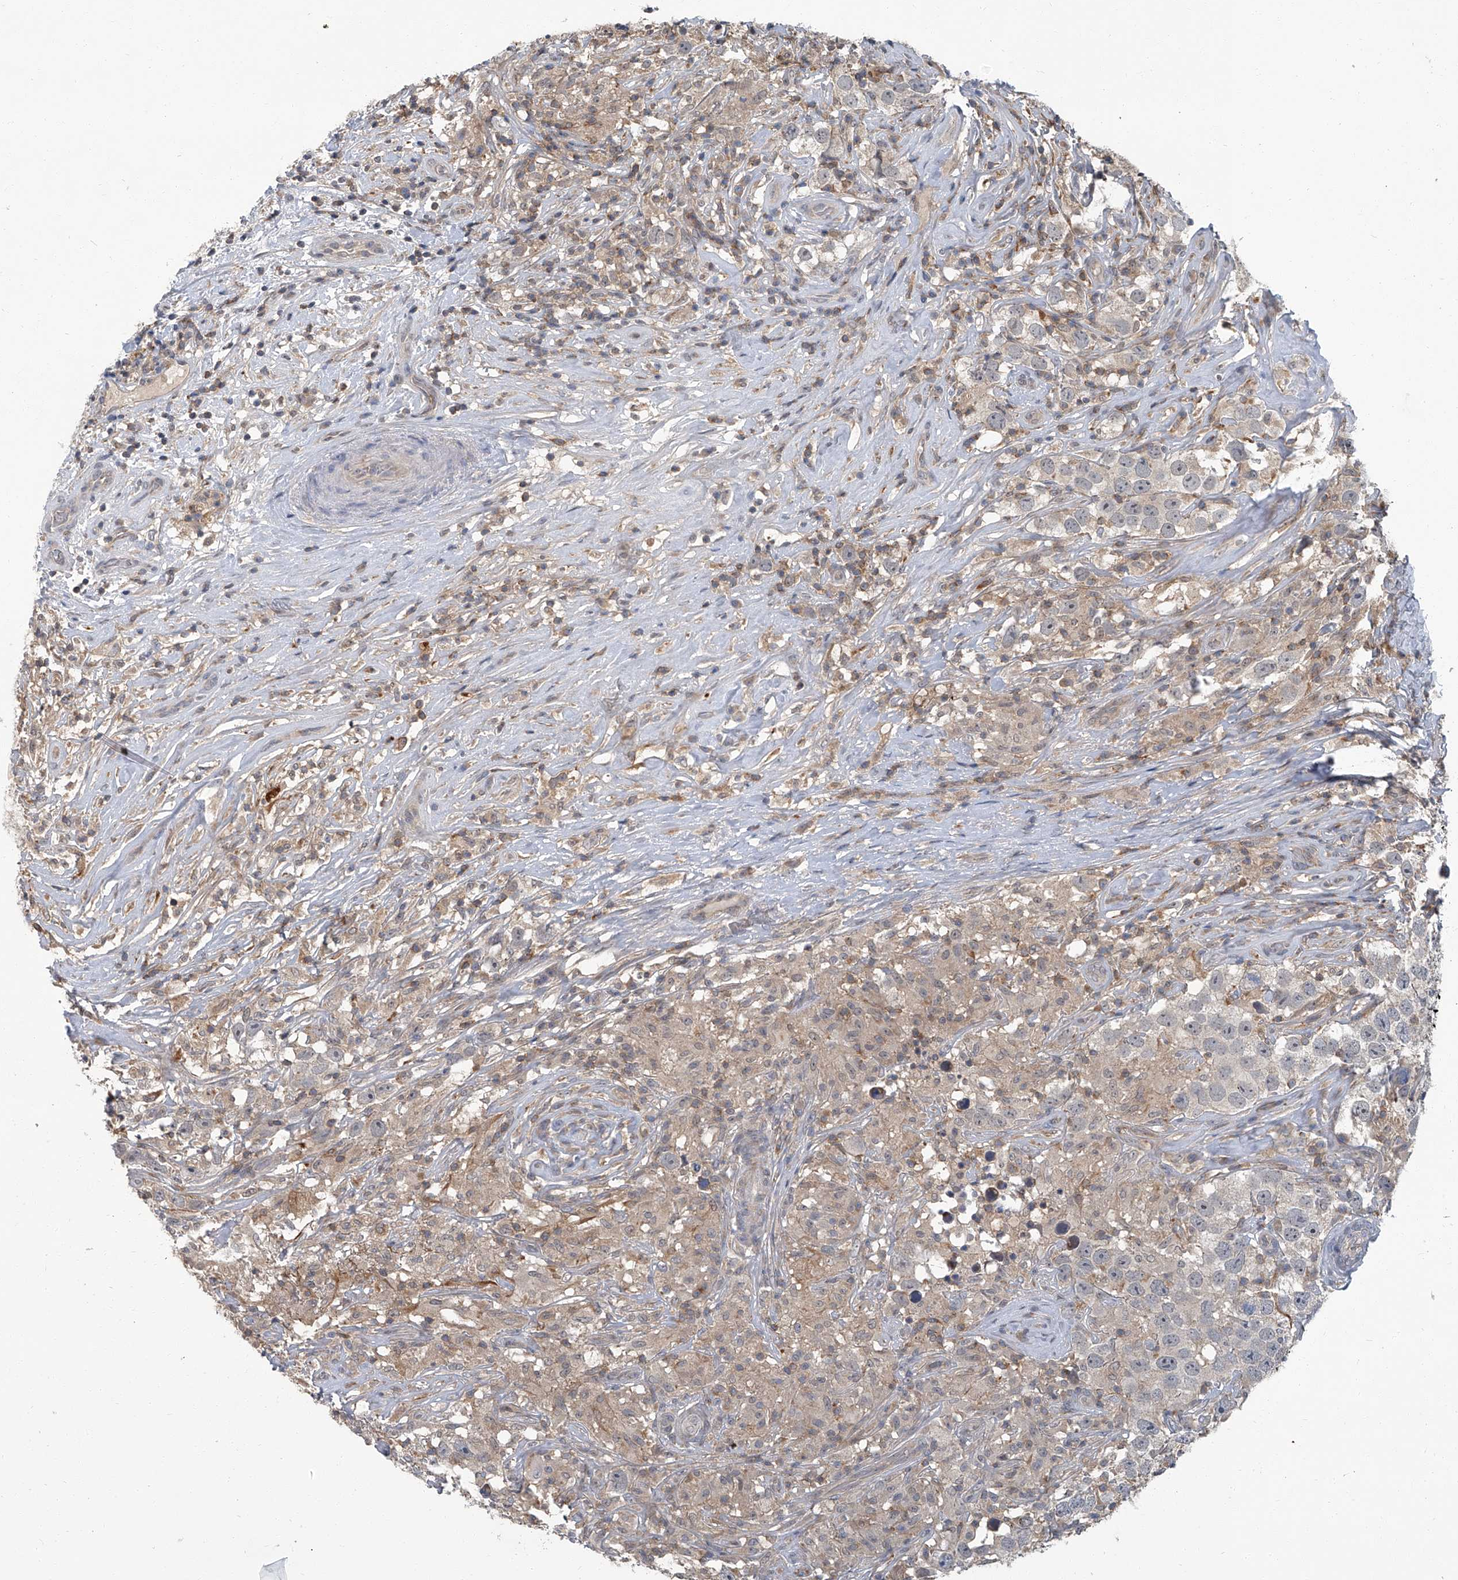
{"staining": {"intensity": "negative", "quantity": "none", "location": "none"}, "tissue": "testis cancer", "cell_type": "Tumor cells", "image_type": "cancer", "snomed": [{"axis": "morphology", "description": "Seminoma, NOS"}, {"axis": "topography", "description": "Testis"}], "caption": "This is a photomicrograph of IHC staining of testis cancer (seminoma), which shows no staining in tumor cells.", "gene": "AKNAD1", "patient": {"sex": "male", "age": 49}}